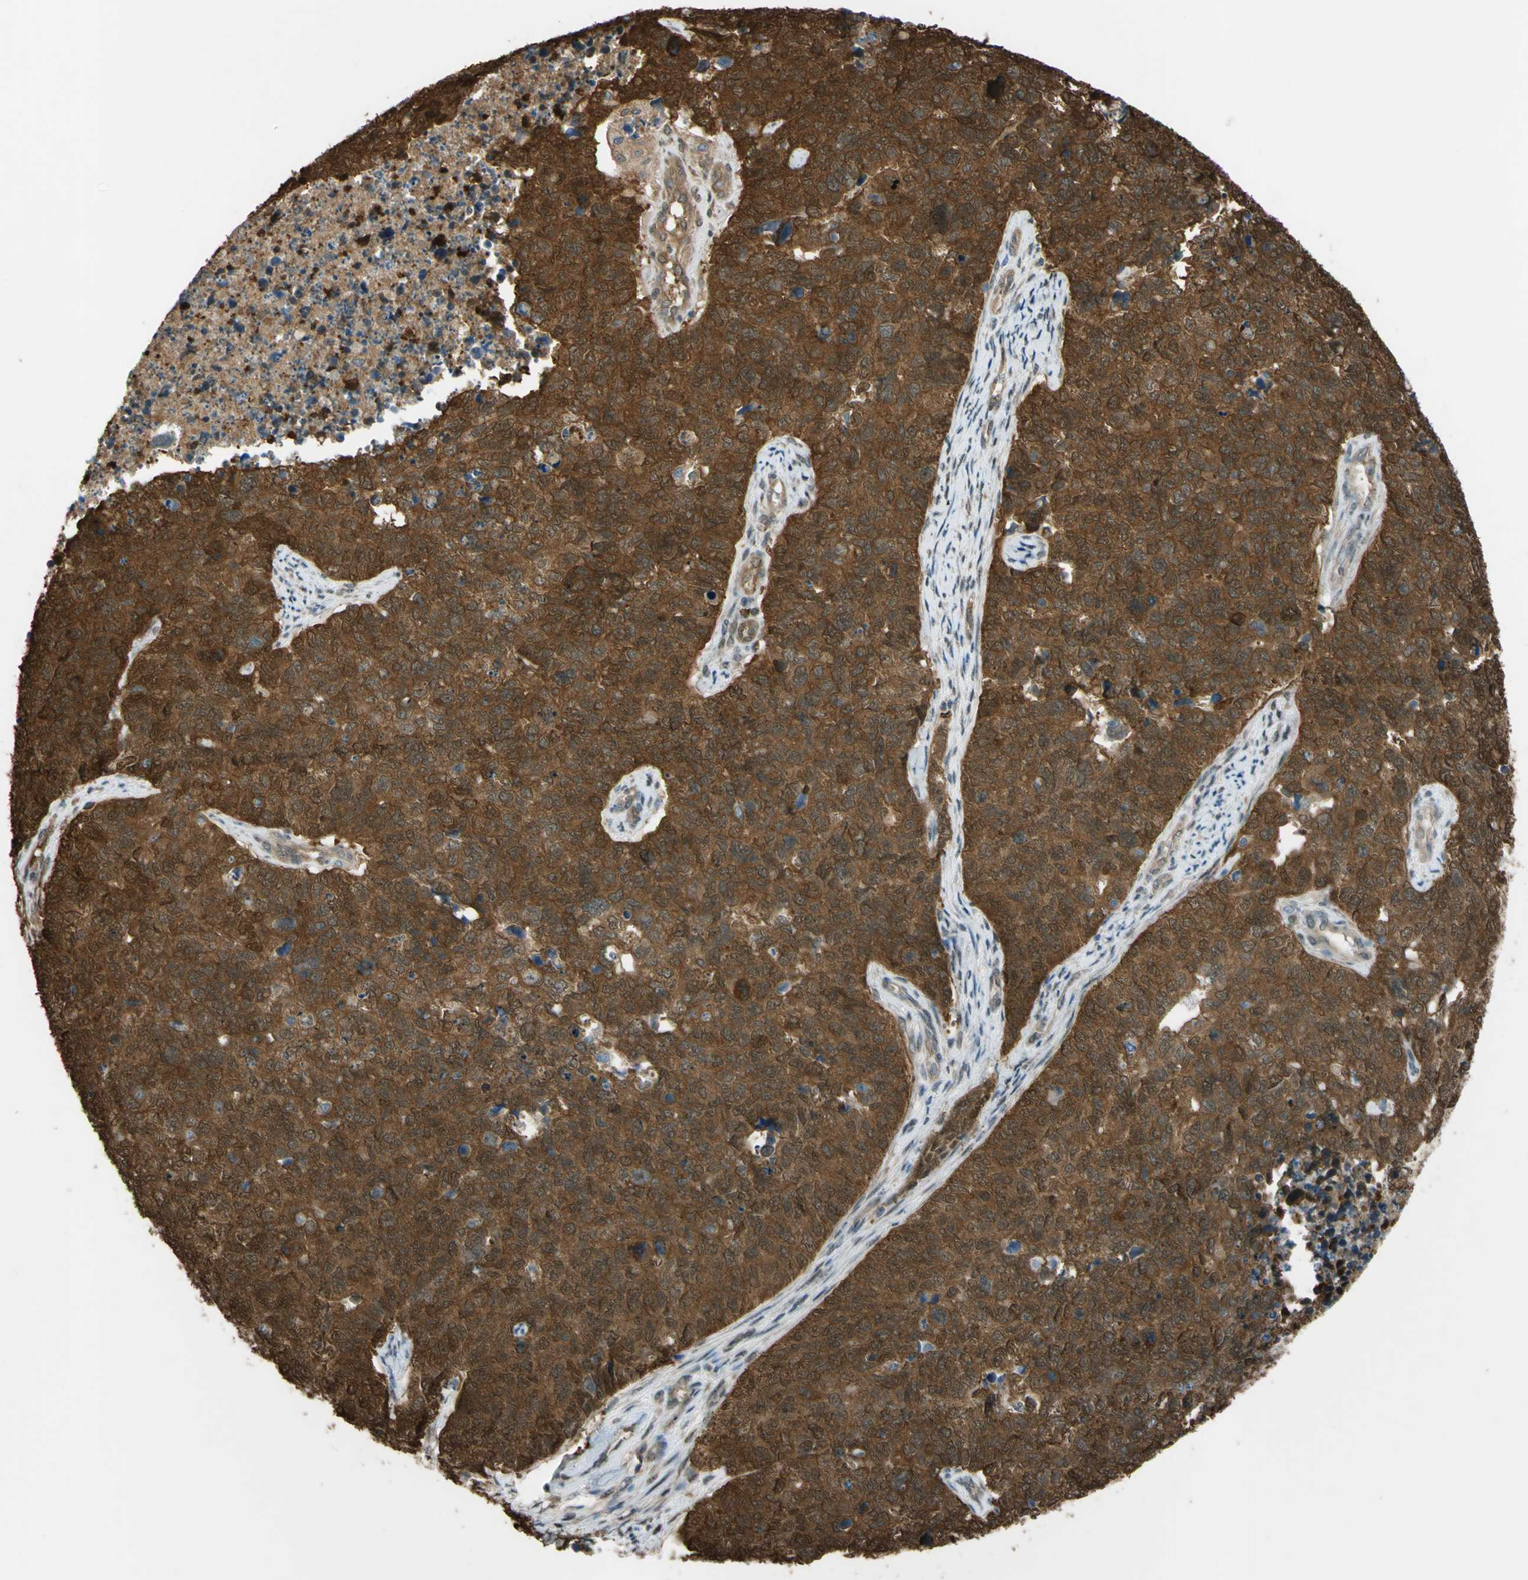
{"staining": {"intensity": "strong", "quantity": ">75%", "location": "cytoplasmic/membranous"}, "tissue": "cervical cancer", "cell_type": "Tumor cells", "image_type": "cancer", "snomed": [{"axis": "morphology", "description": "Squamous cell carcinoma, NOS"}, {"axis": "topography", "description": "Cervix"}], "caption": "Immunohistochemistry (DAB) staining of human cervical cancer displays strong cytoplasmic/membranous protein staining in approximately >75% of tumor cells.", "gene": "YWHAQ", "patient": {"sex": "female", "age": 63}}